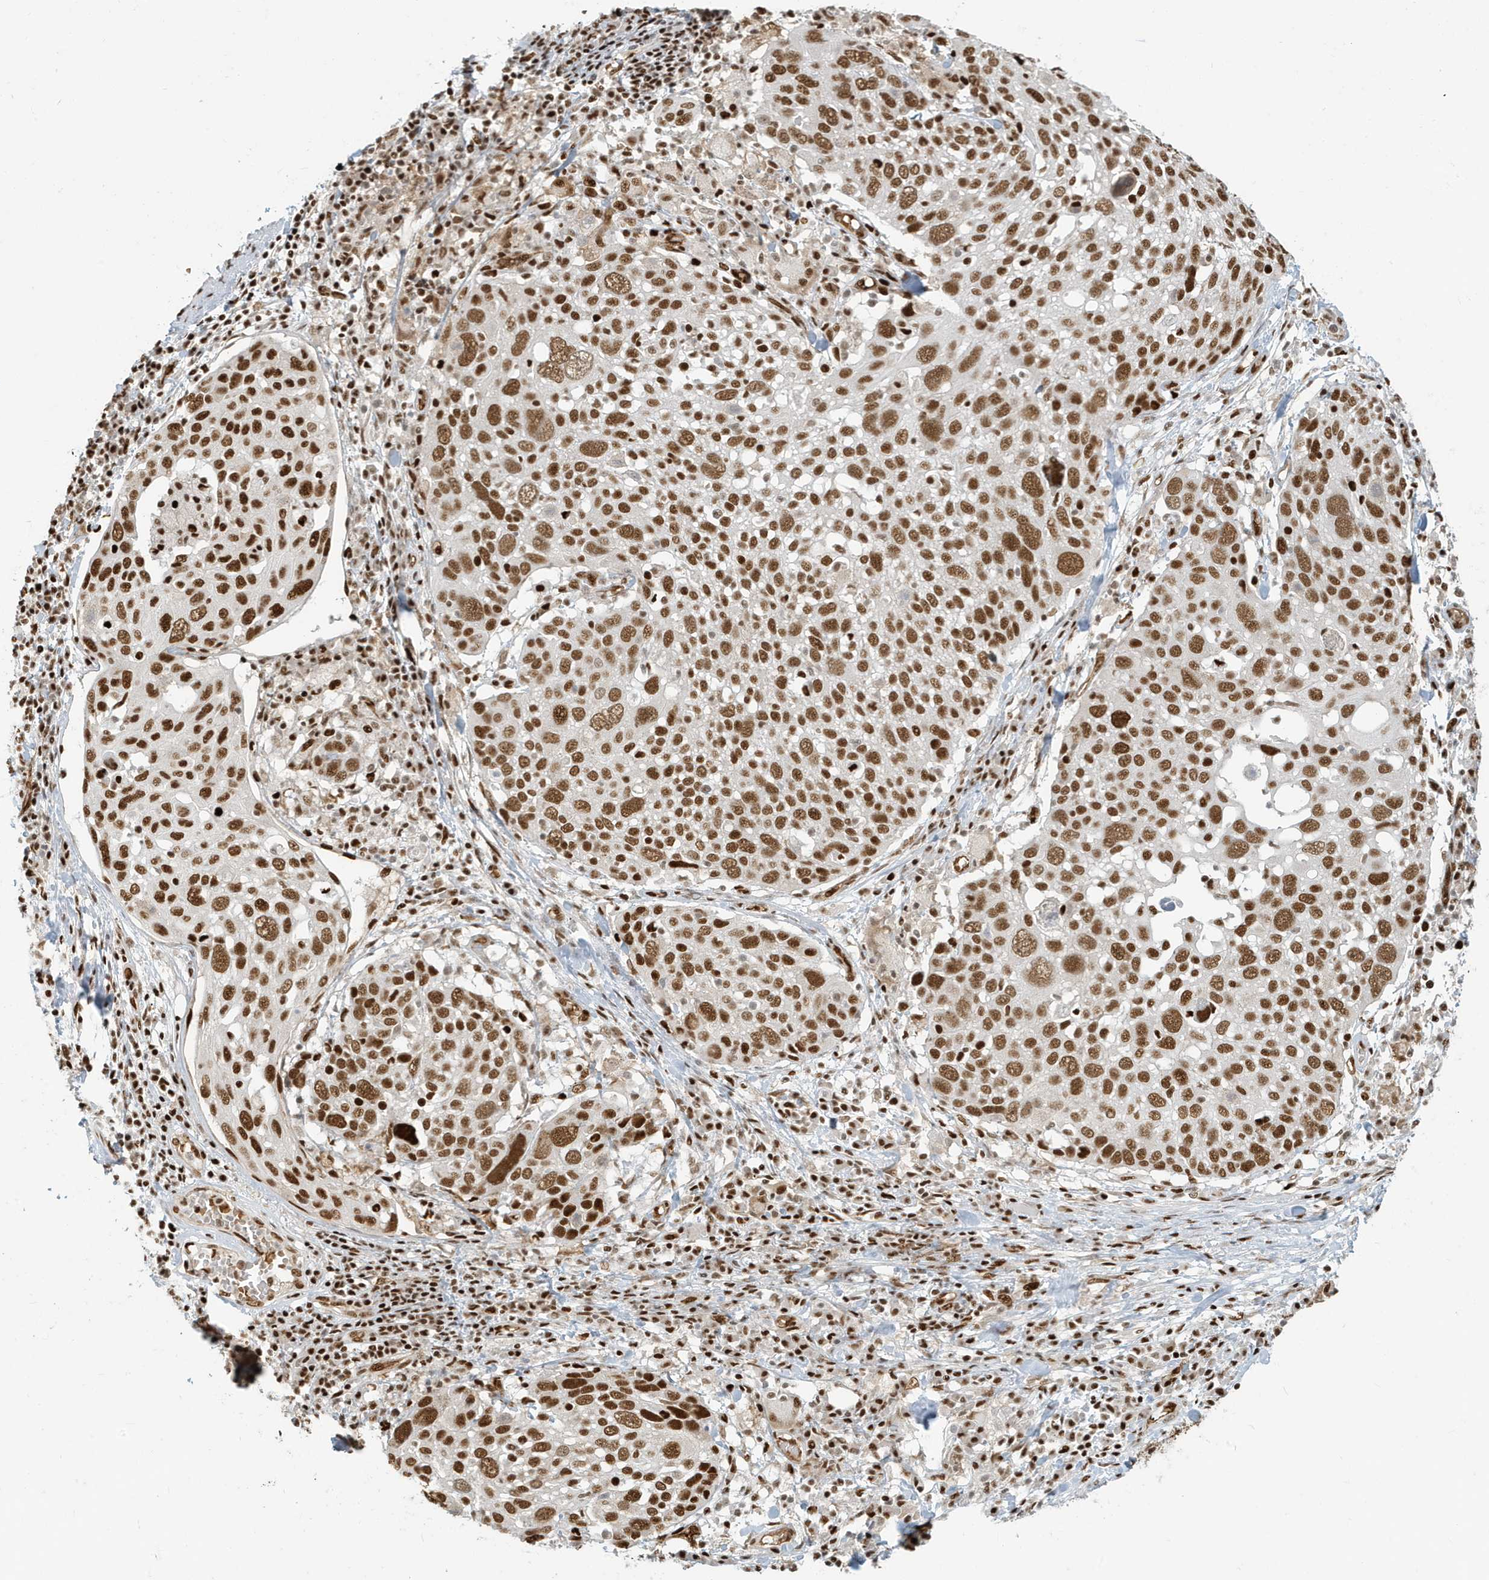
{"staining": {"intensity": "strong", "quantity": ">75%", "location": "nuclear"}, "tissue": "lung cancer", "cell_type": "Tumor cells", "image_type": "cancer", "snomed": [{"axis": "morphology", "description": "Squamous cell carcinoma, NOS"}, {"axis": "topography", "description": "Lung"}], "caption": "Tumor cells reveal strong nuclear expression in approximately >75% of cells in squamous cell carcinoma (lung). (brown staining indicates protein expression, while blue staining denotes nuclei).", "gene": "CKS2", "patient": {"sex": "male", "age": 65}}